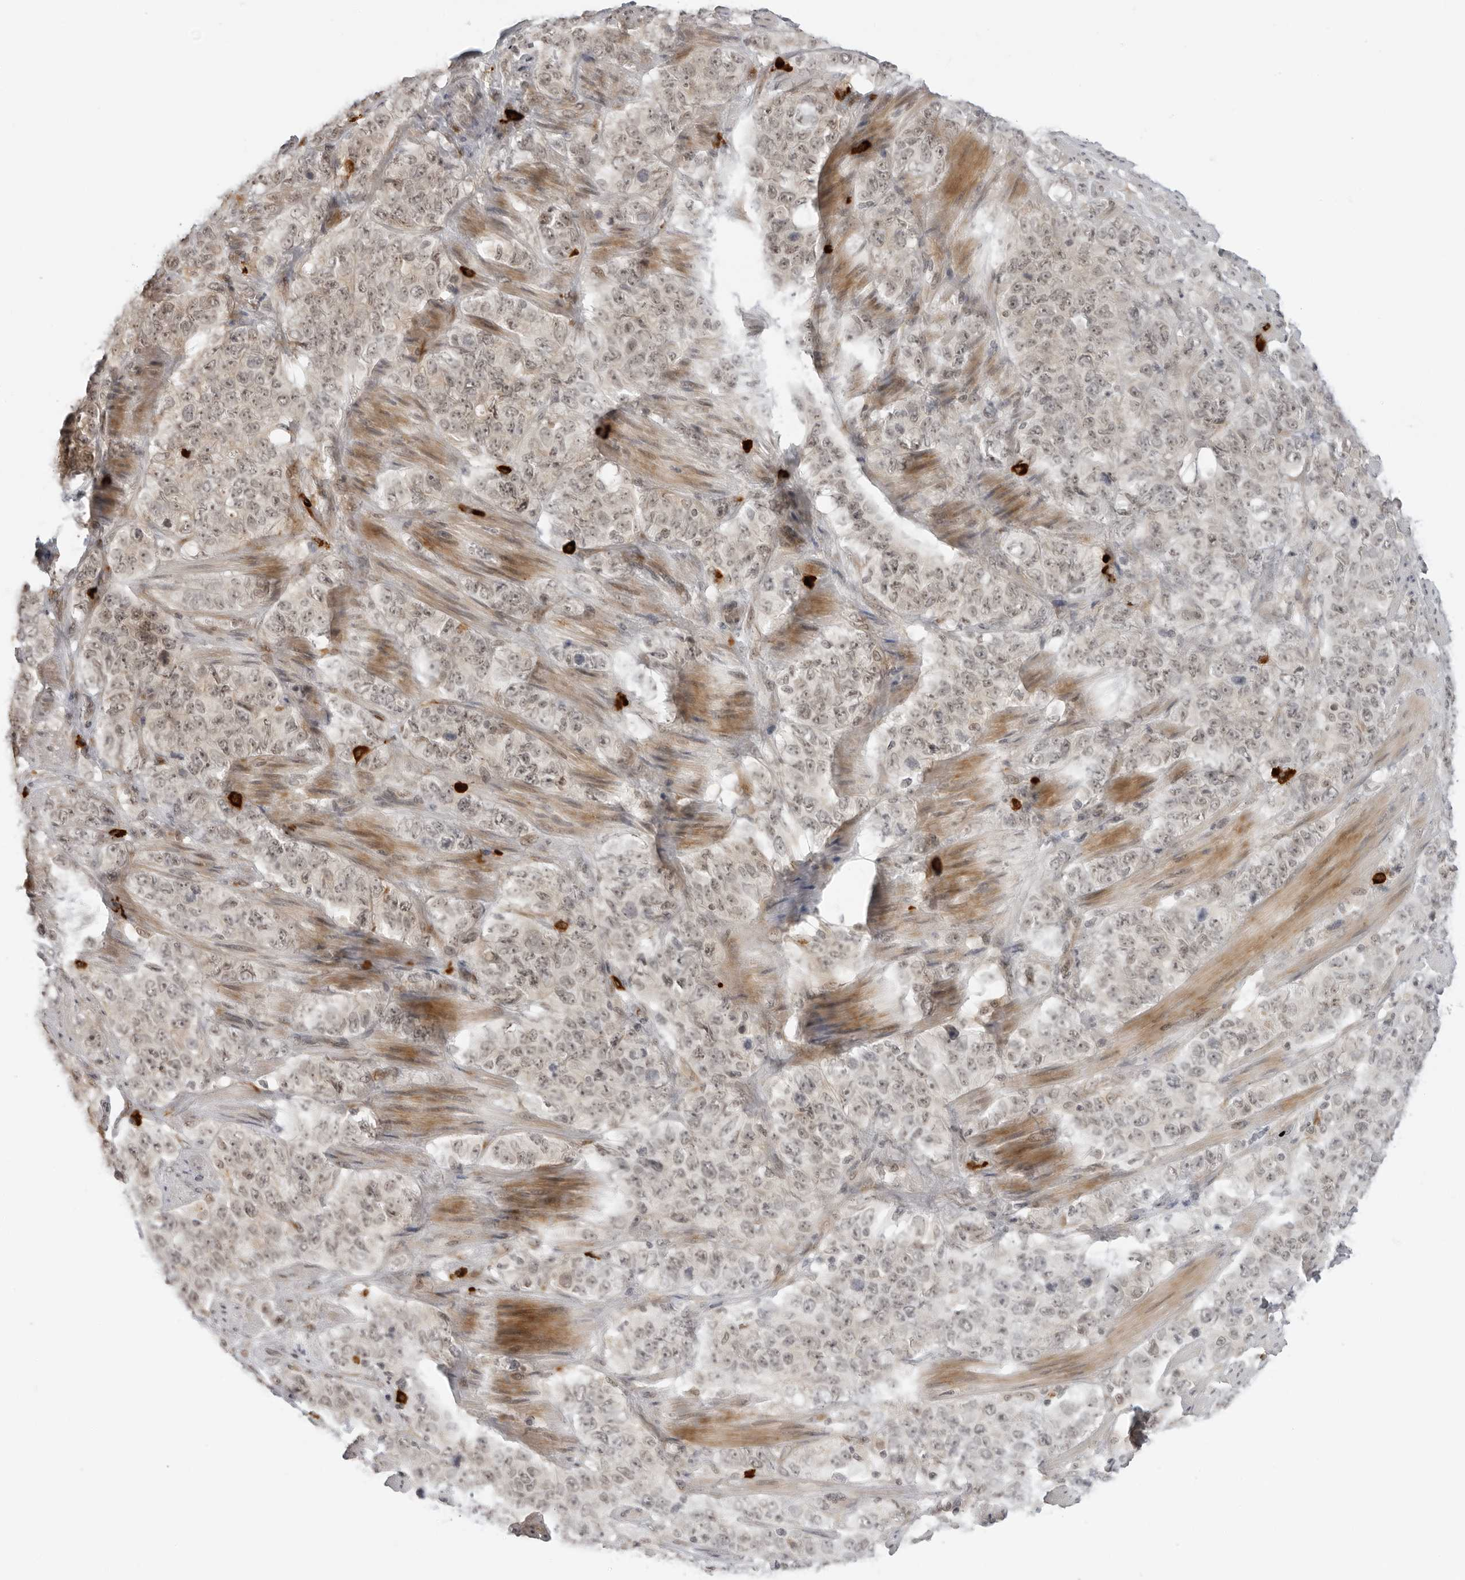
{"staining": {"intensity": "weak", "quantity": "25%-75%", "location": "nuclear"}, "tissue": "stomach cancer", "cell_type": "Tumor cells", "image_type": "cancer", "snomed": [{"axis": "morphology", "description": "Adenocarcinoma, NOS"}, {"axis": "topography", "description": "Stomach"}], "caption": "A photomicrograph of adenocarcinoma (stomach) stained for a protein exhibits weak nuclear brown staining in tumor cells. (DAB = brown stain, brightfield microscopy at high magnification).", "gene": "SUGCT", "patient": {"sex": "male", "age": 48}}